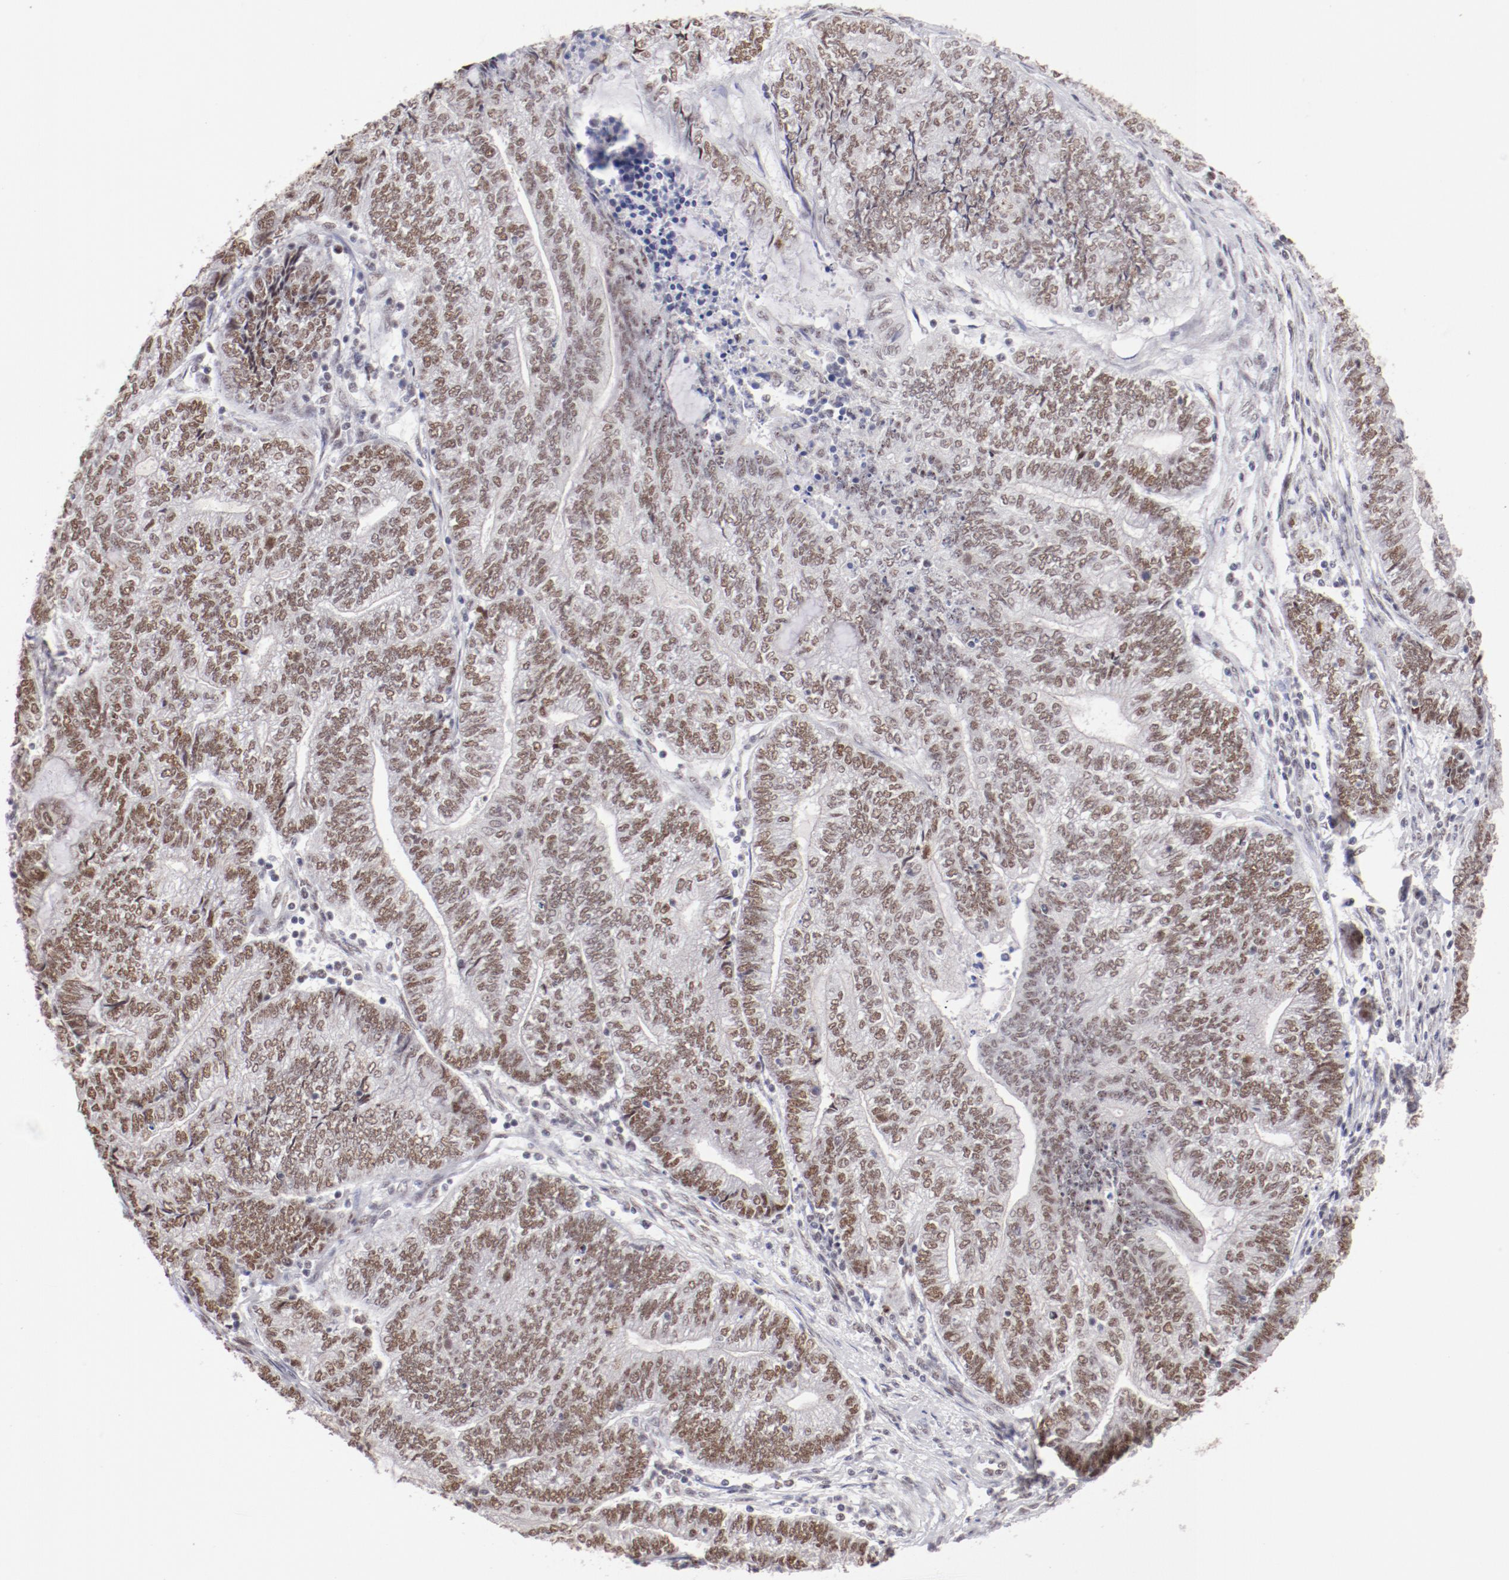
{"staining": {"intensity": "moderate", "quantity": ">75%", "location": "nuclear"}, "tissue": "endometrial cancer", "cell_type": "Tumor cells", "image_type": "cancer", "snomed": [{"axis": "morphology", "description": "Adenocarcinoma, NOS"}, {"axis": "topography", "description": "Uterus"}, {"axis": "topography", "description": "Endometrium"}], "caption": "A medium amount of moderate nuclear staining is present in approximately >75% of tumor cells in endometrial cancer (adenocarcinoma) tissue.", "gene": "TFAP4", "patient": {"sex": "female", "age": 70}}